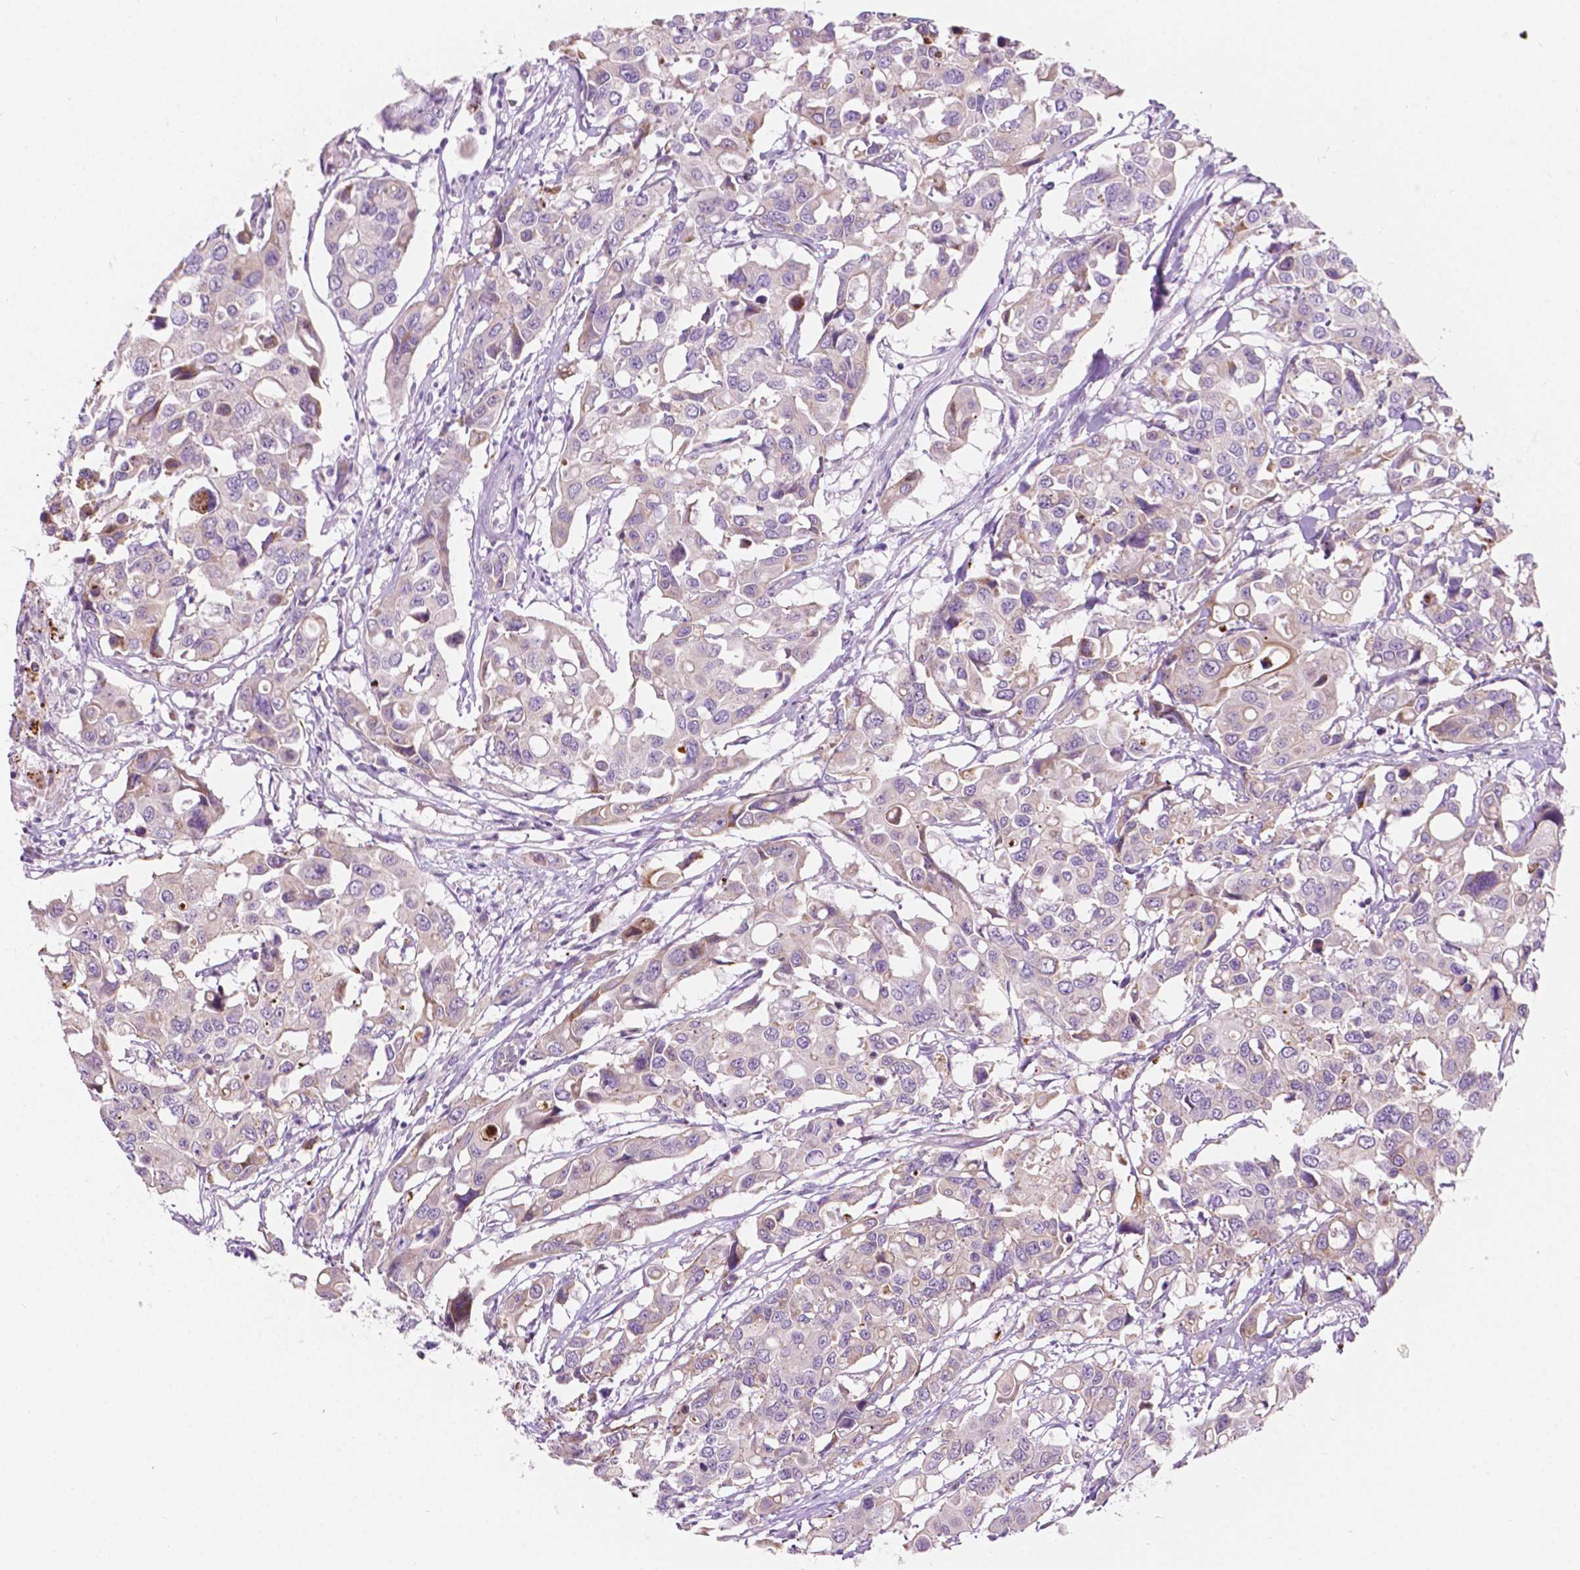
{"staining": {"intensity": "negative", "quantity": "none", "location": "none"}, "tissue": "colorectal cancer", "cell_type": "Tumor cells", "image_type": "cancer", "snomed": [{"axis": "morphology", "description": "Adenocarcinoma, NOS"}, {"axis": "topography", "description": "Colon"}], "caption": "Immunohistochemical staining of adenocarcinoma (colorectal) shows no significant expression in tumor cells.", "gene": "NOS1AP", "patient": {"sex": "male", "age": 77}}